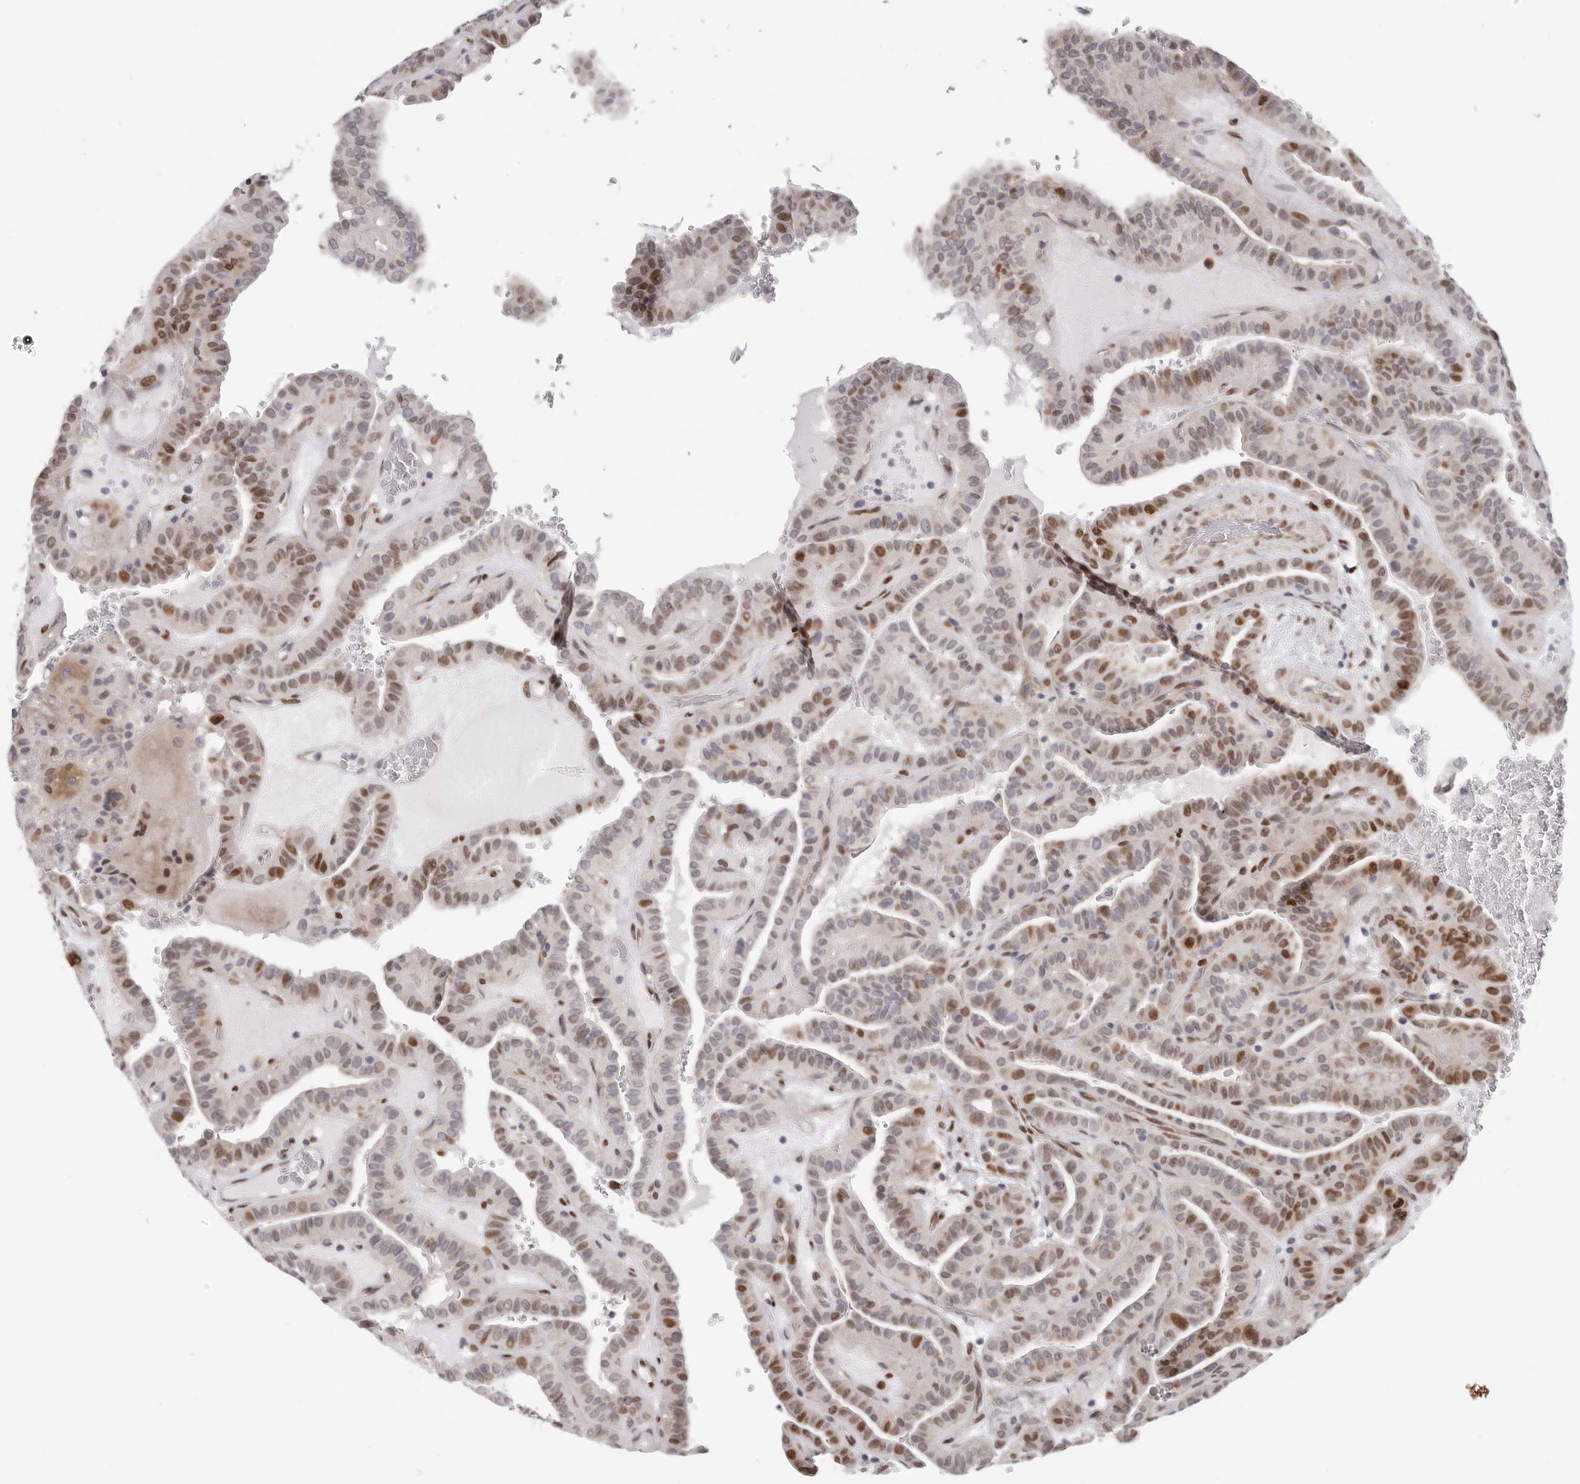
{"staining": {"intensity": "strong", "quantity": "<25%", "location": "nuclear"}, "tissue": "thyroid cancer", "cell_type": "Tumor cells", "image_type": "cancer", "snomed": [{"axis": "morphology", "description": "Papillary adenocarcinoma, NOS"}, {"axis": "topography", "description": "Thyroid gland"}], "caption": "Protein expression analysis of papillary adenocarcinoma (thyroid) exhibits strong nuclear expression in about <25% of tumor cells.", "gene": "SRP19", "patient": {"sex": "male", "age": 77}}